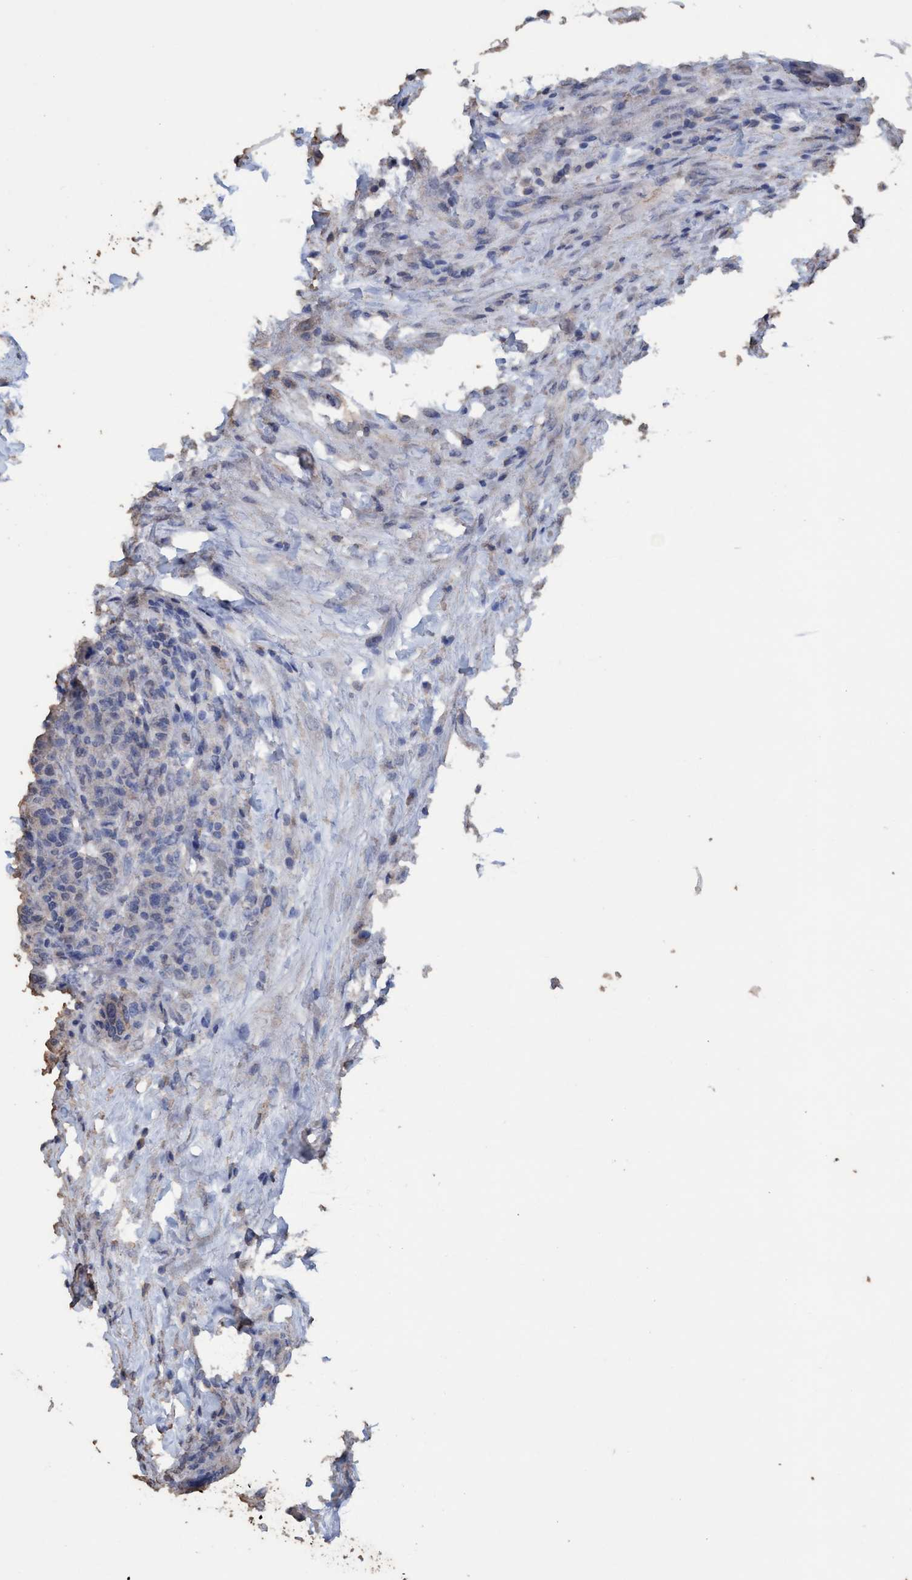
{"staining": {"intensity": "negative", "quantity": "none", "location": "none"}, "tissue": "breast cancer", "cell_type": "Tumor cells", "image_type": "cancer", "snomed": [{"axis": "morphology", "description": "Duct carcinoma"}, {"axis": "topography", "description": "Breast"}], "caption": "Human breast cancer (invasive ductal carcinoma) stained for a protein using IHC demonstrates no staining in tumor cells.", "gene": "RSAD1", "patient": {"sex": "female", "age": 37}}